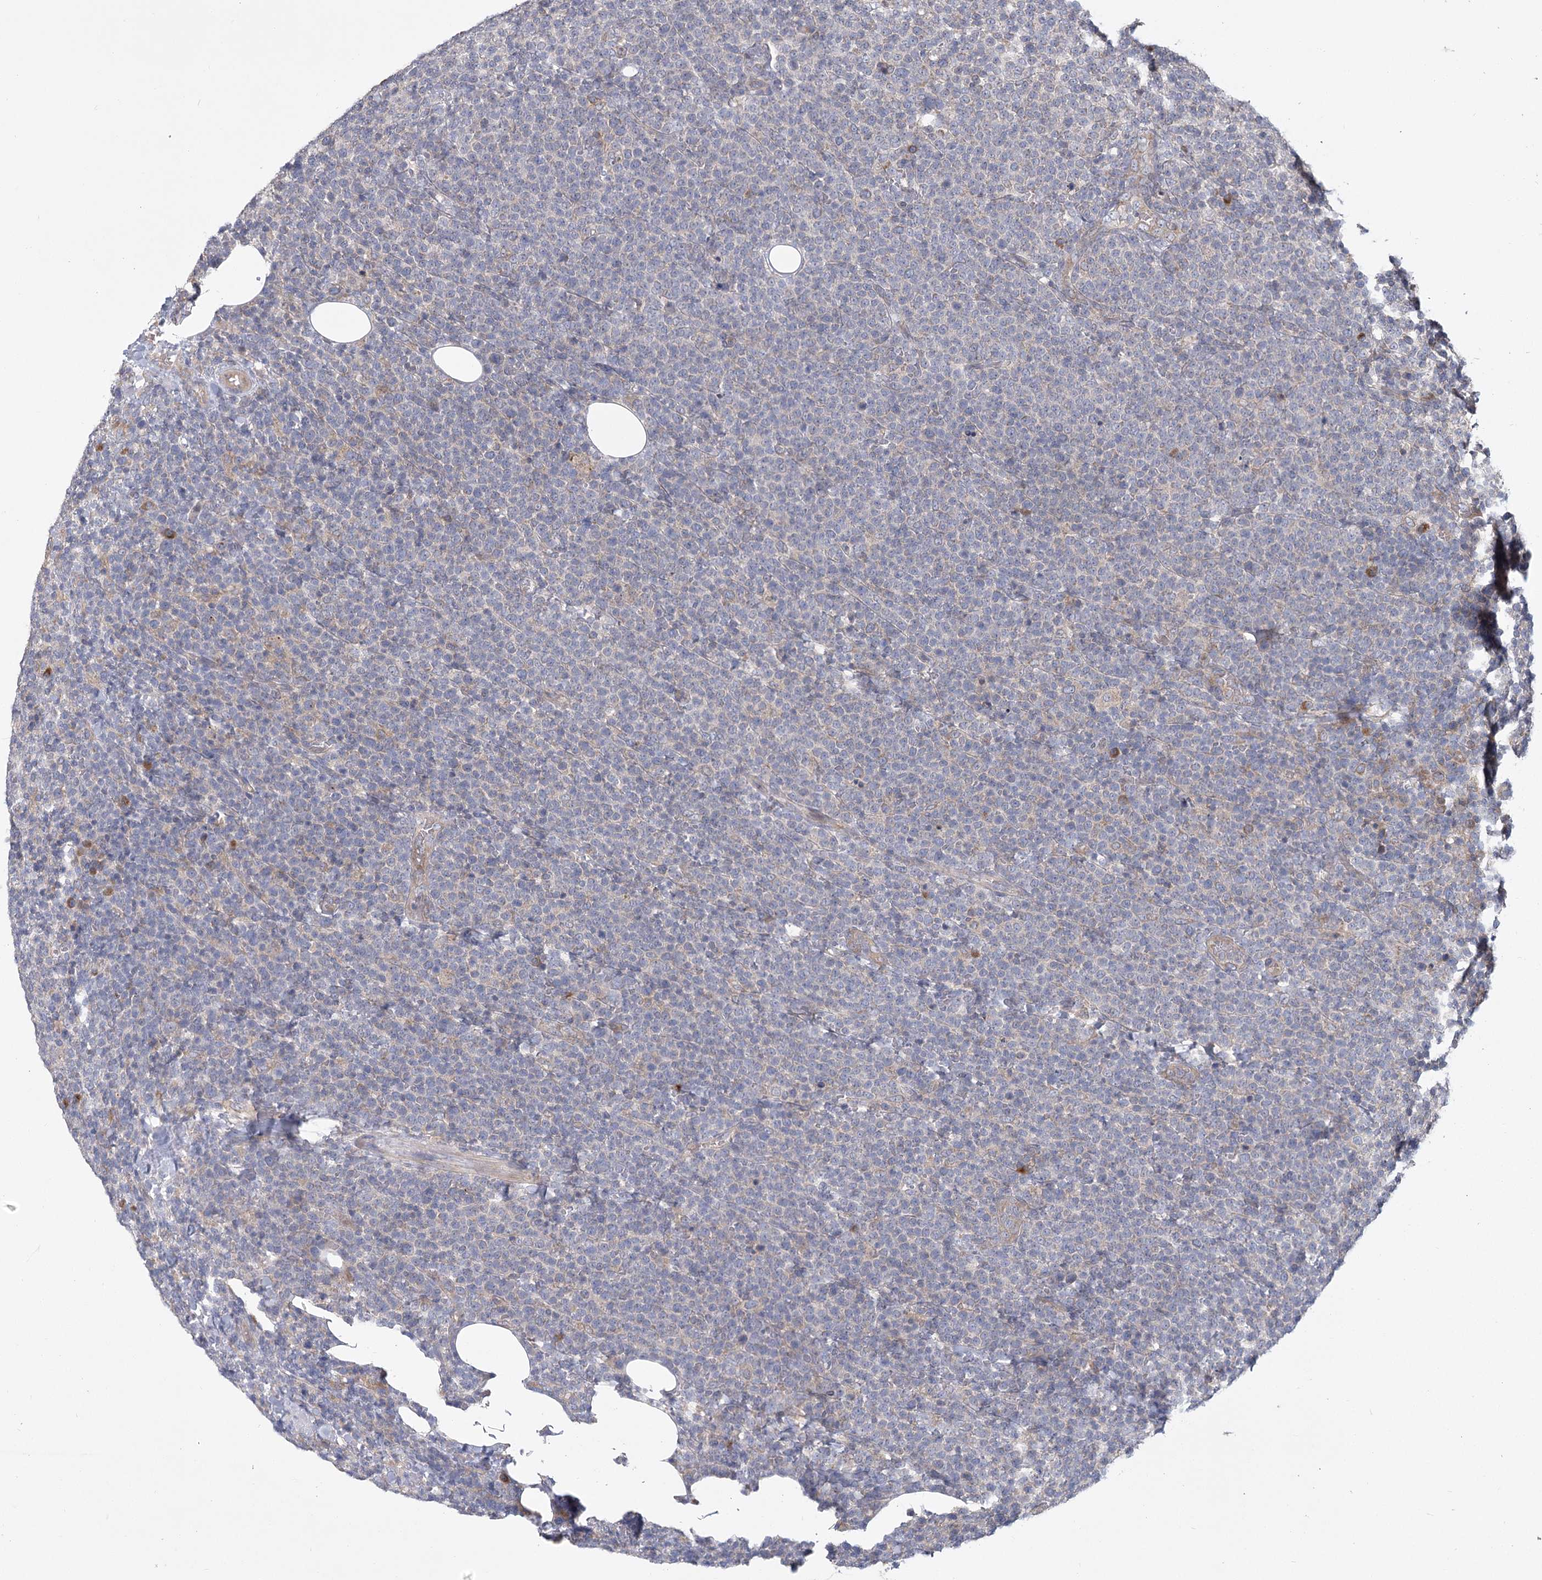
{"staining": {"intensity": "negative", "quantity": "none", "location": "none"}, "tissue": "lymphoma", "cell_type": "Tumor cells", "image_type": "cancer", "snomed": [{"axis": "morphology", "description": "Malignant lymphoma, non-Hodgkin's type, High grade"}, {"axis": "topography", "description": "Lymph node"}], "caption": "High magnification brightfield microscopy of high-grade malignant lymphoma, non-Hodgkin's type stained with DAB (3,3'-diaminobenzidine) (brown) and counterstained with hematoxylin (blue): tumor cells show no significant staining. Nuclei are stained in blue.", "gene": "CNTLN", "patient": {"sex": "male", "age": 61}}